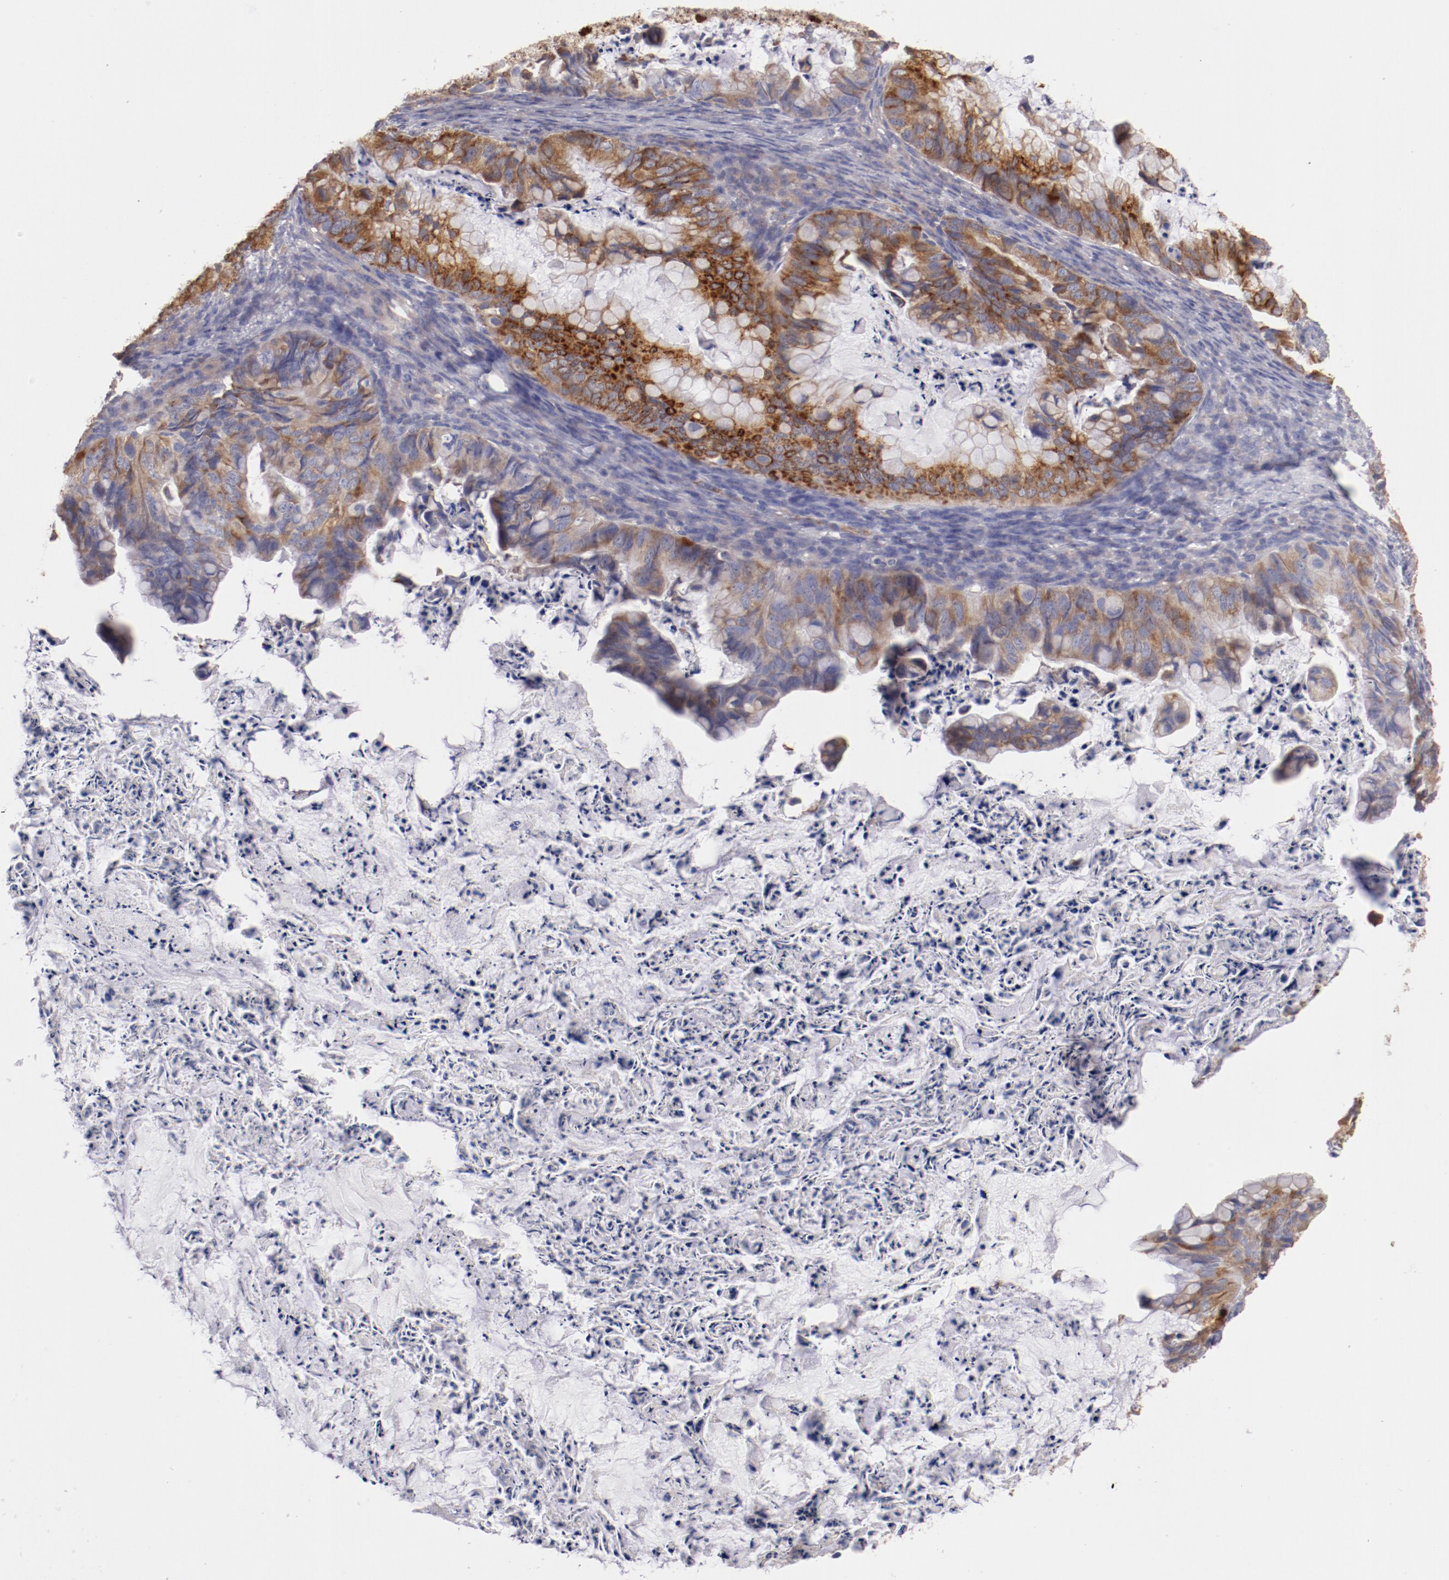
{"staining": {"intensity": "moderate", "quantity": ">75%", "location": "cytoplasmic/membranous"}, "tissue": "ovarian cancer", "cell_type": "Tumor cells", "image_type": "cancer", "snomed": [{"axis": "morphology", "description": "Cystadenocarcinoma, mucinous, NOS"}, {"axis": "topography", "description": "Ovary"}], "caption": "Immunohistochemical staining of human mucinous cystadenocarcinoma (ovarian) reveals medium levels of moderate cytoplasmic/membranous positivity in approximately >75% of tumor cells.", "gene": "ENTPD5", "patient": {"sex": "female", "age": 36}}